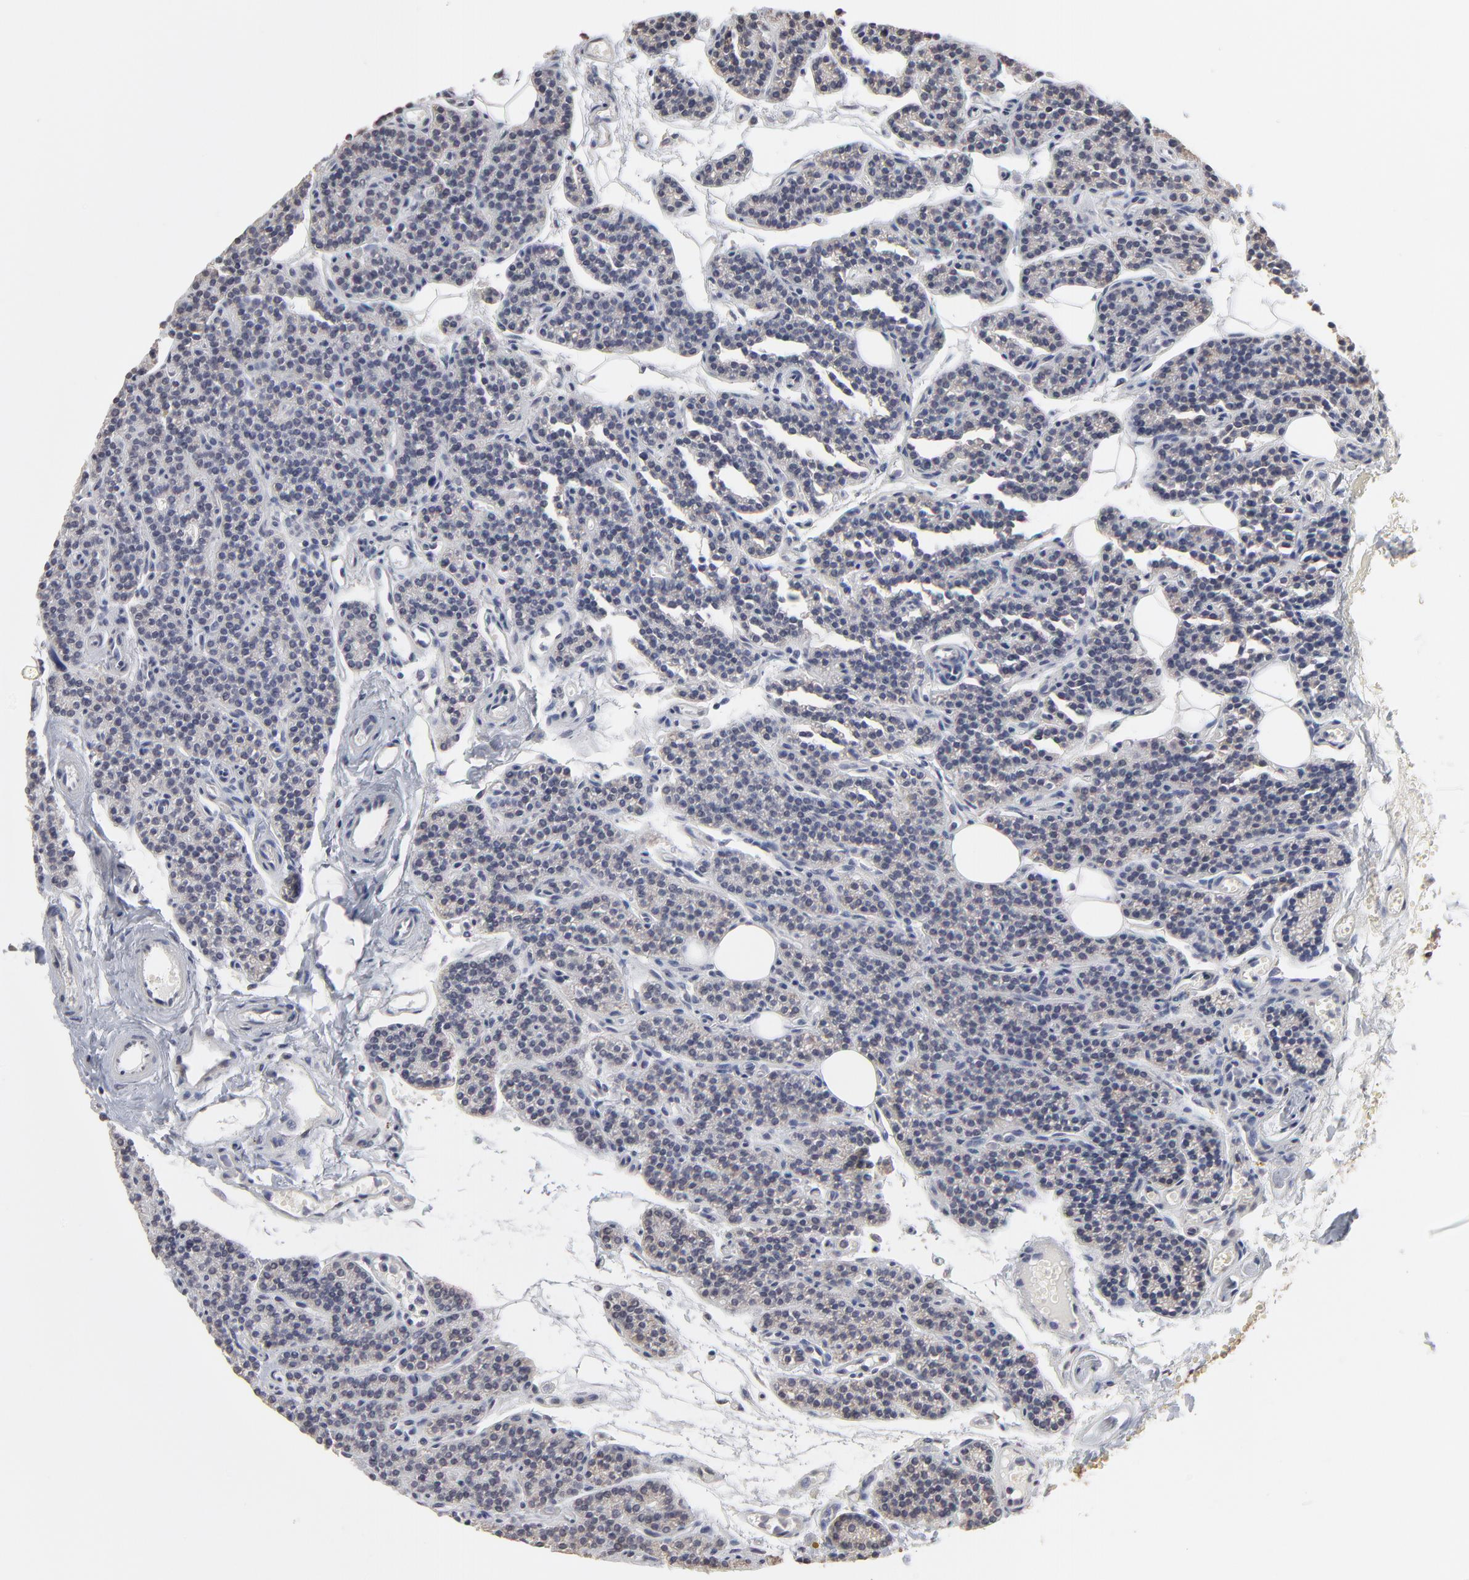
{"staining": {"intensity": "negative", "quantity": "none", "location": "none"}, "tissue": "parathyroid gland", "cell_type": "Glandular cells", "image_type": "normal", "snomed": [{"axis": "morphology", "description": "Normal tissue, NOS"}, {"axis": "topography", "description": "Parathyroid gland"}], "caption": "Glandular cells are negative for protein expression in normal human parathyroid gland. Brightfield microscopy of immunohistochemistry (IHC) stained with DAB (3,3'-diaminobenzidine) (brown) and hematoxylin (blue), captured at high magnification.", "gene": "CHM", "patient": {"sex": "male", "age": 25}}